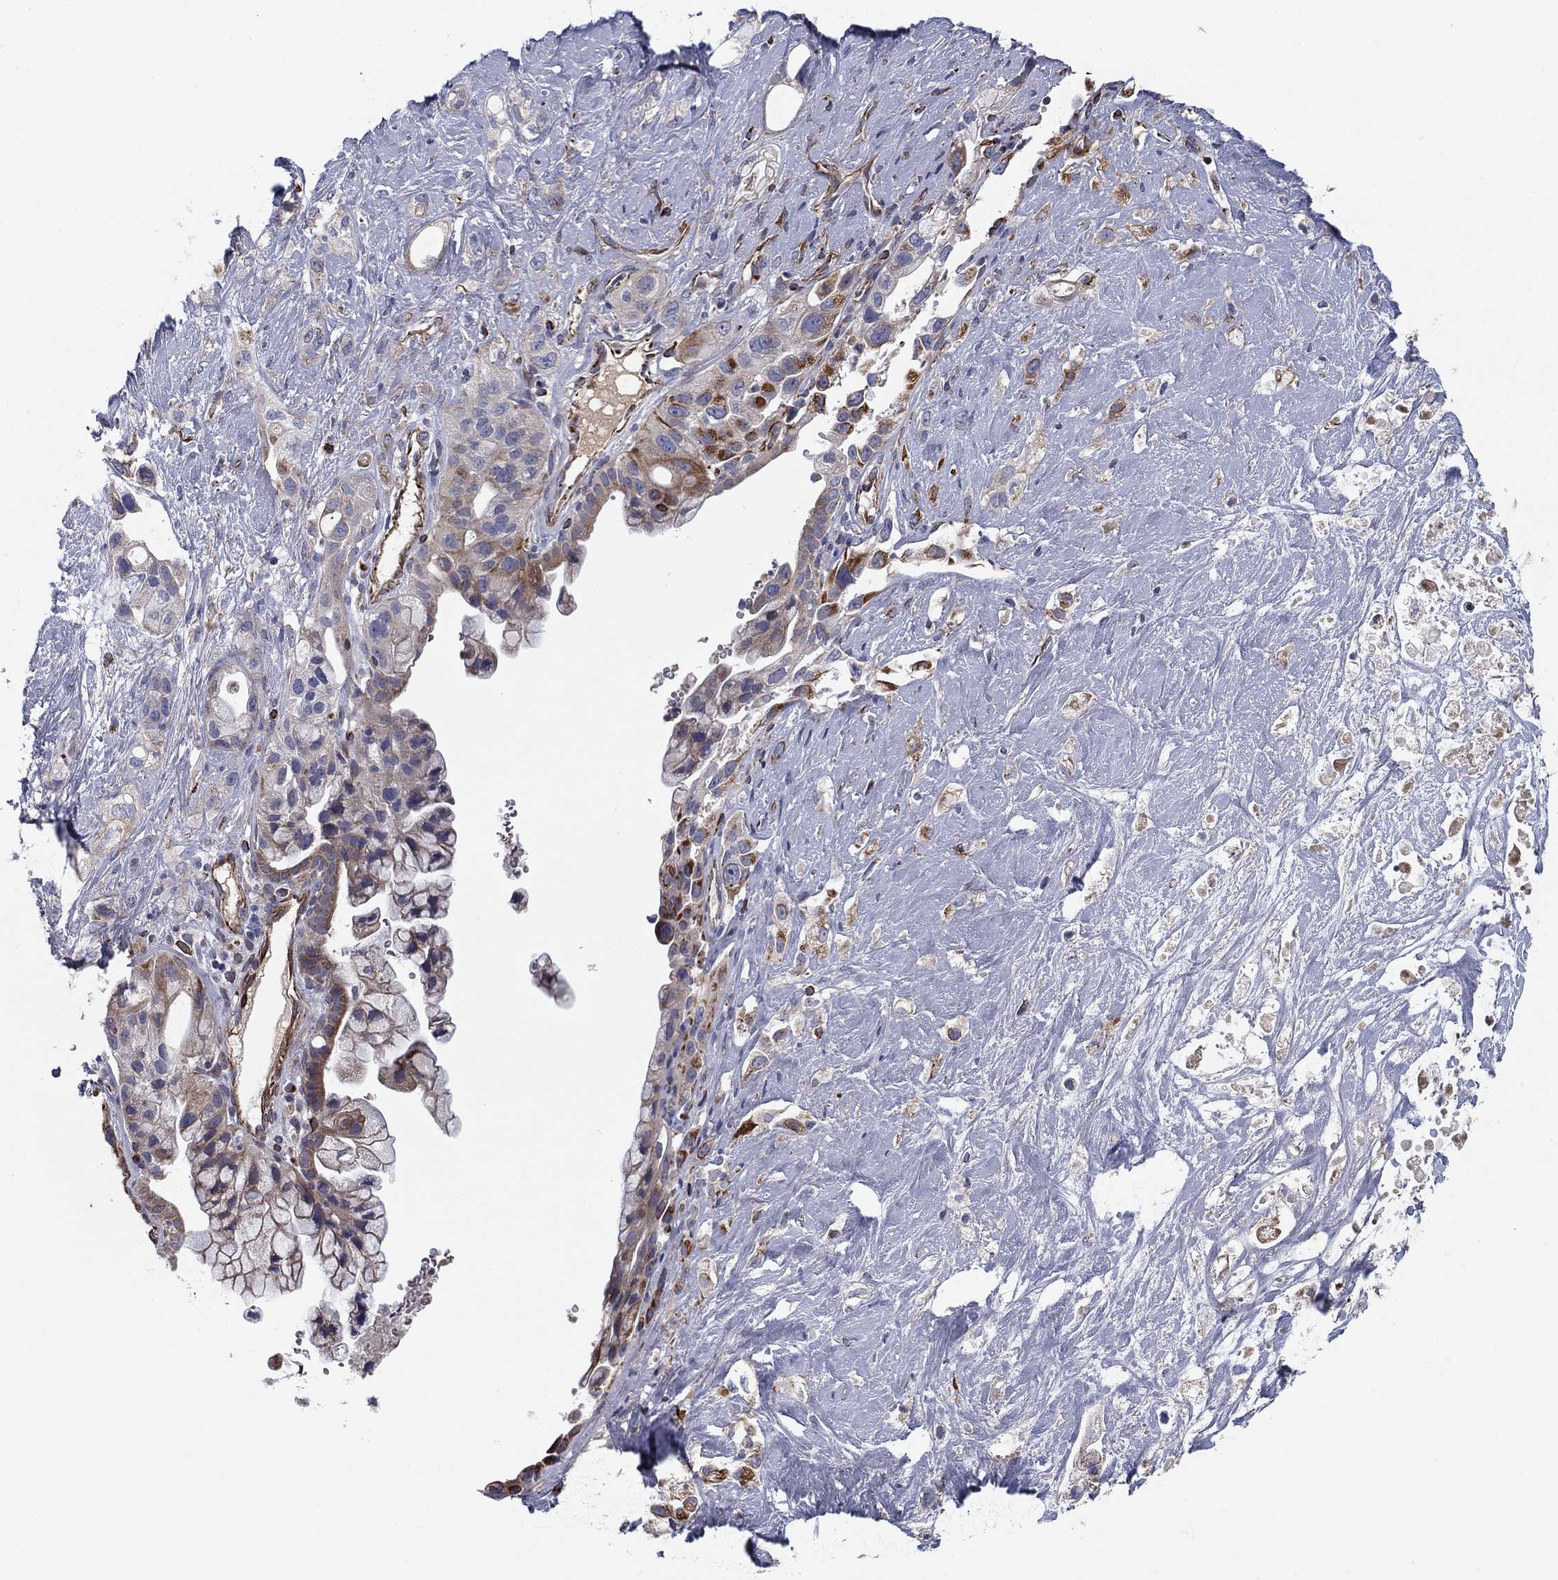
{"staining": {"intensity": "moderate", "quantity": "<25%", "location": "cytoplasmic/membranous"}, "tissue": "pancreatic cancer", "cell_type": "Tumor cells", "image_type": "cancer", "snomed": [{"axis": "morphology", "description": "Adenocarcinoma, NOS"}, {"axis": "topography", "description": "Pancreas"}], "caption": "Human pancreatic cancer stained for a protein (brown) demonstrates moderate cytoplasmic/membranous positive staining in approximately <25% of tumor cells.", "gene": "CLSTN1", "patient": {"sex": "male", "age": 44}}